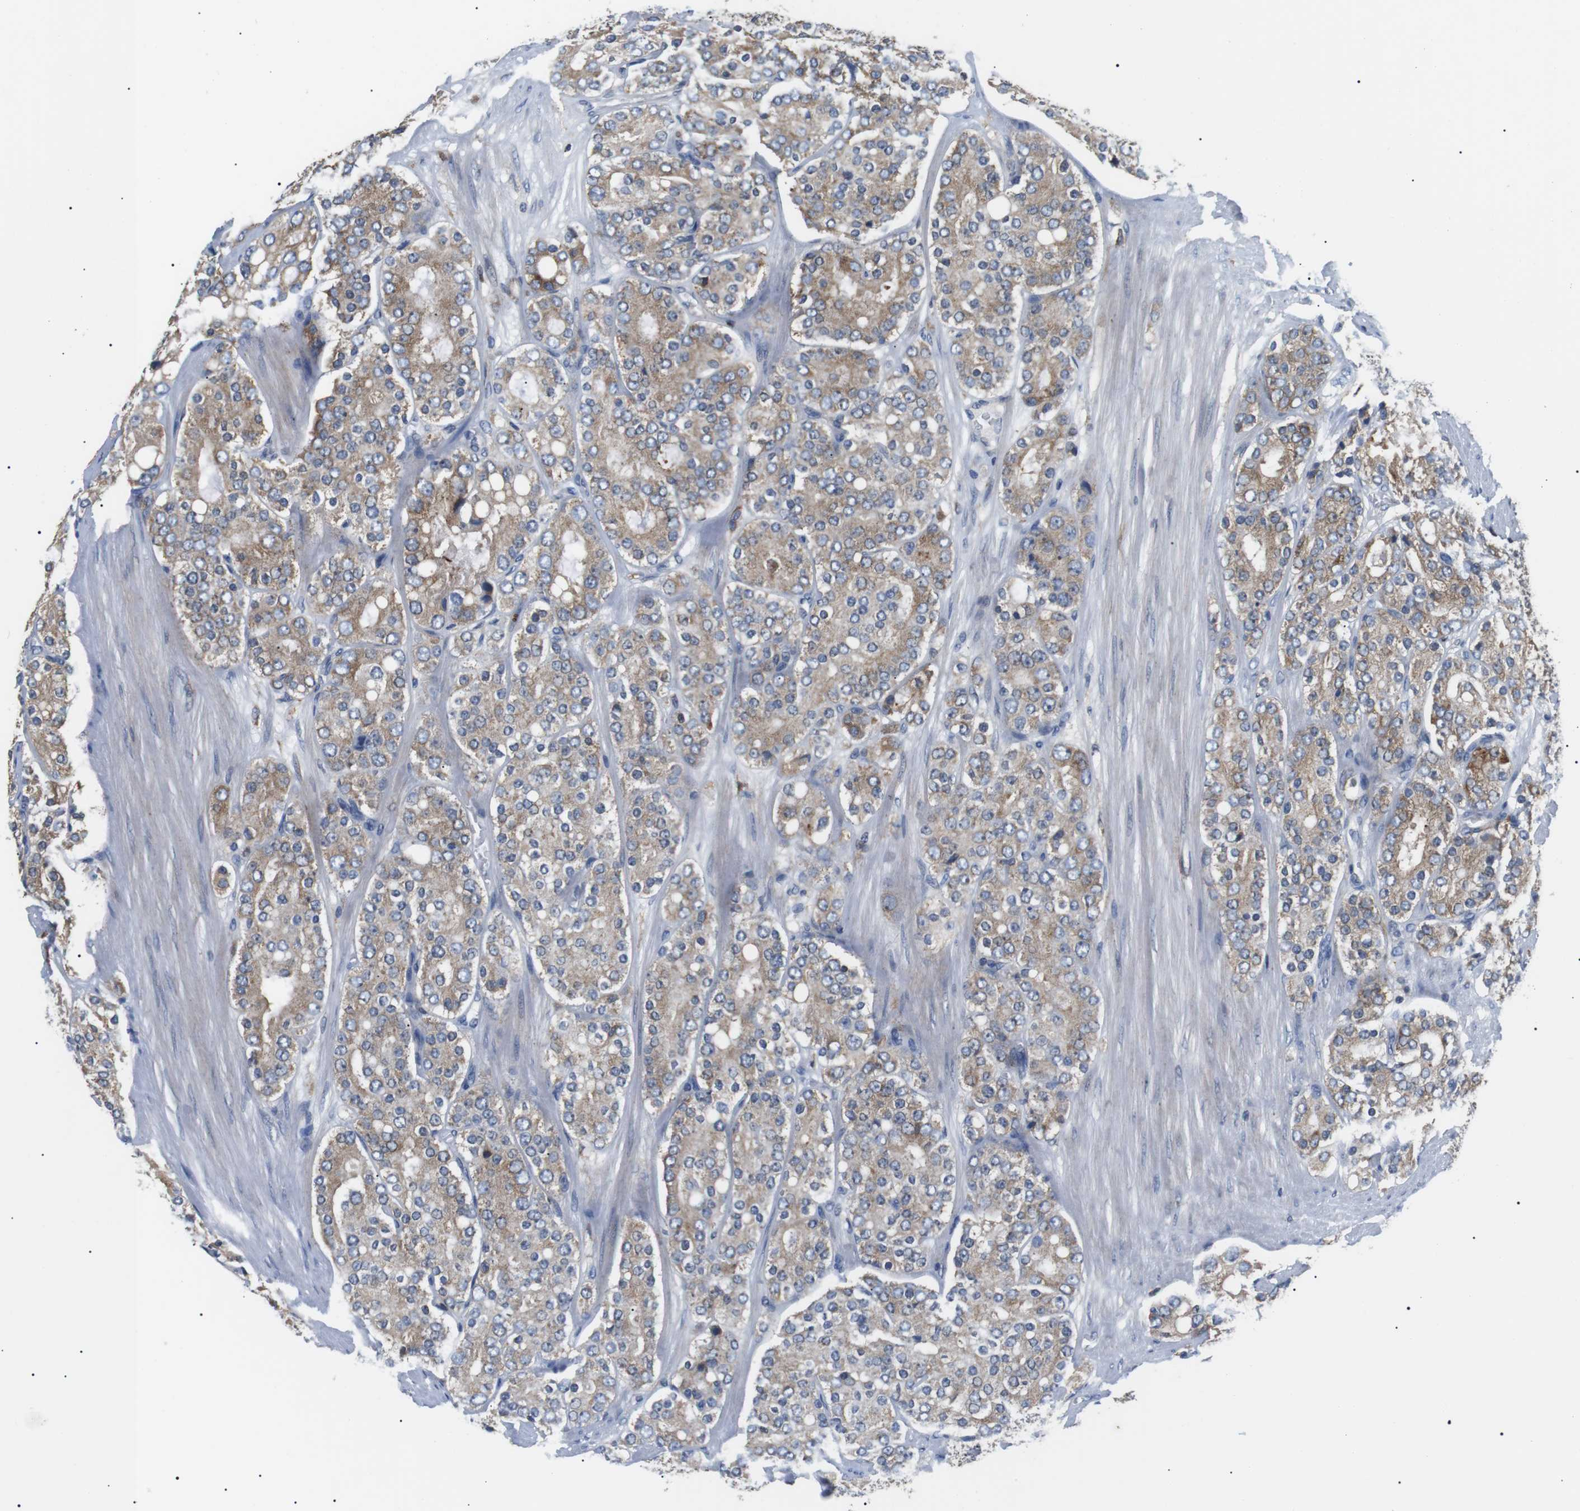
{"staining": {"intensity": "weak", "quantity": "25%-75%", "location": "cytoplasmic/membranous"}, "tissue": "prostate cancer", "cell_type": "Tumor cells", "image_type": "cancer", "snomed": [{"axis": "morphology", "description": "Adenocarcinoma, High grade"}, {"axis": "topography", "description": "Prostate"}], "caption": "Protein analysis of prostate cancer tissue exhibits weak cytoplasmic/membranous positivity in about 25%-75% of tumor cells.", "gene": "RAB9A", "patient": {"sex": "male", "age": 65}}